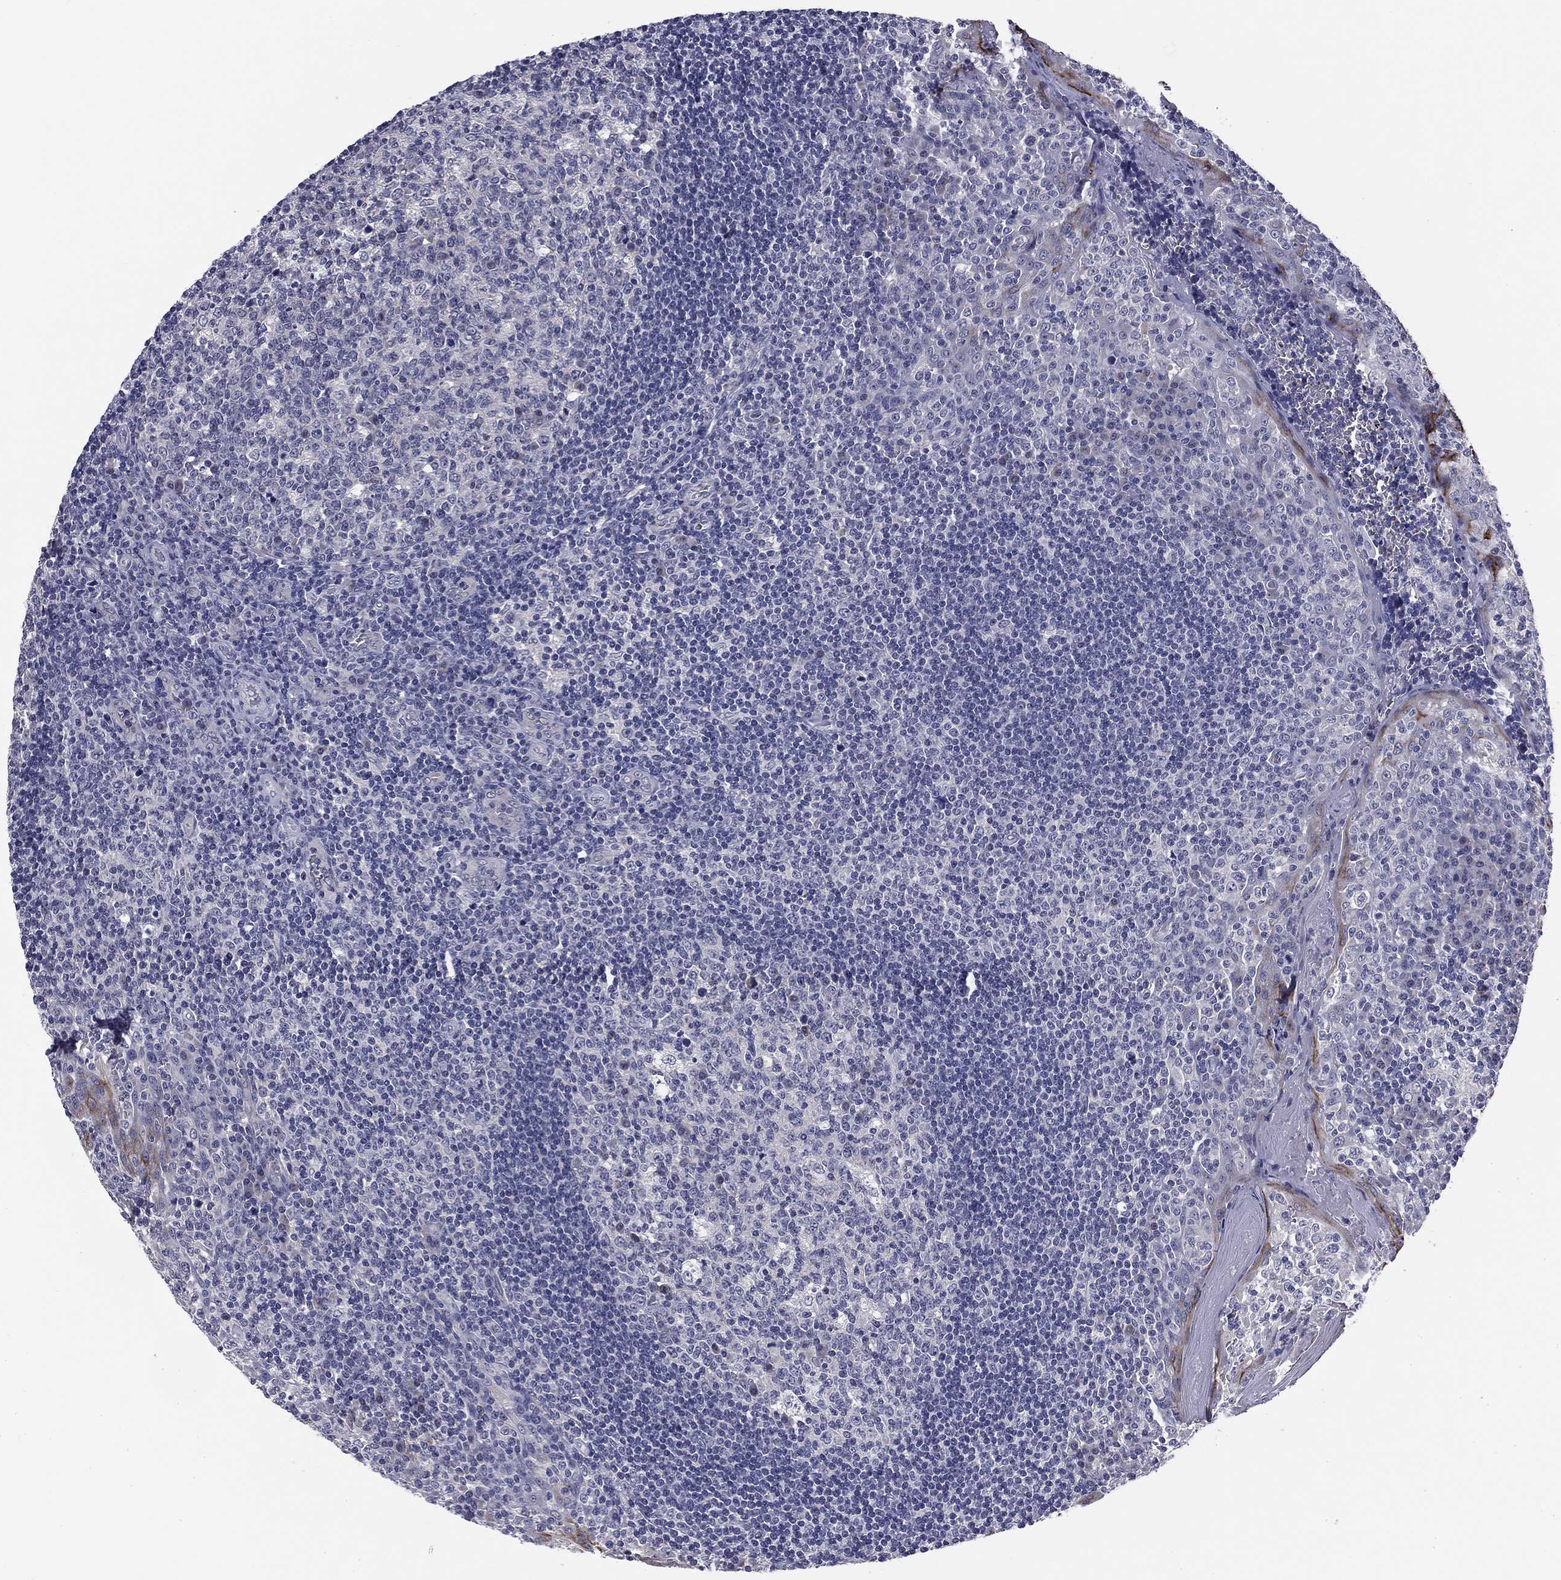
{"staining": {"intensity": "negative", "quantity": "none", "location": "none"}, "tissue": "tonsil", "cell_type": "Germinal center cells", "image_type": "normal", "snomed": [{"axis": "morphology", "description": "Normal tissue, NOS"}, {"axis": "topography", "description": "Tonsil"}], "caption": "Germinal center cells show no significant protein staining in unremarkable tonsil.", "gene": "REXO5", "patient": {"sex": "female", "age": 13}}